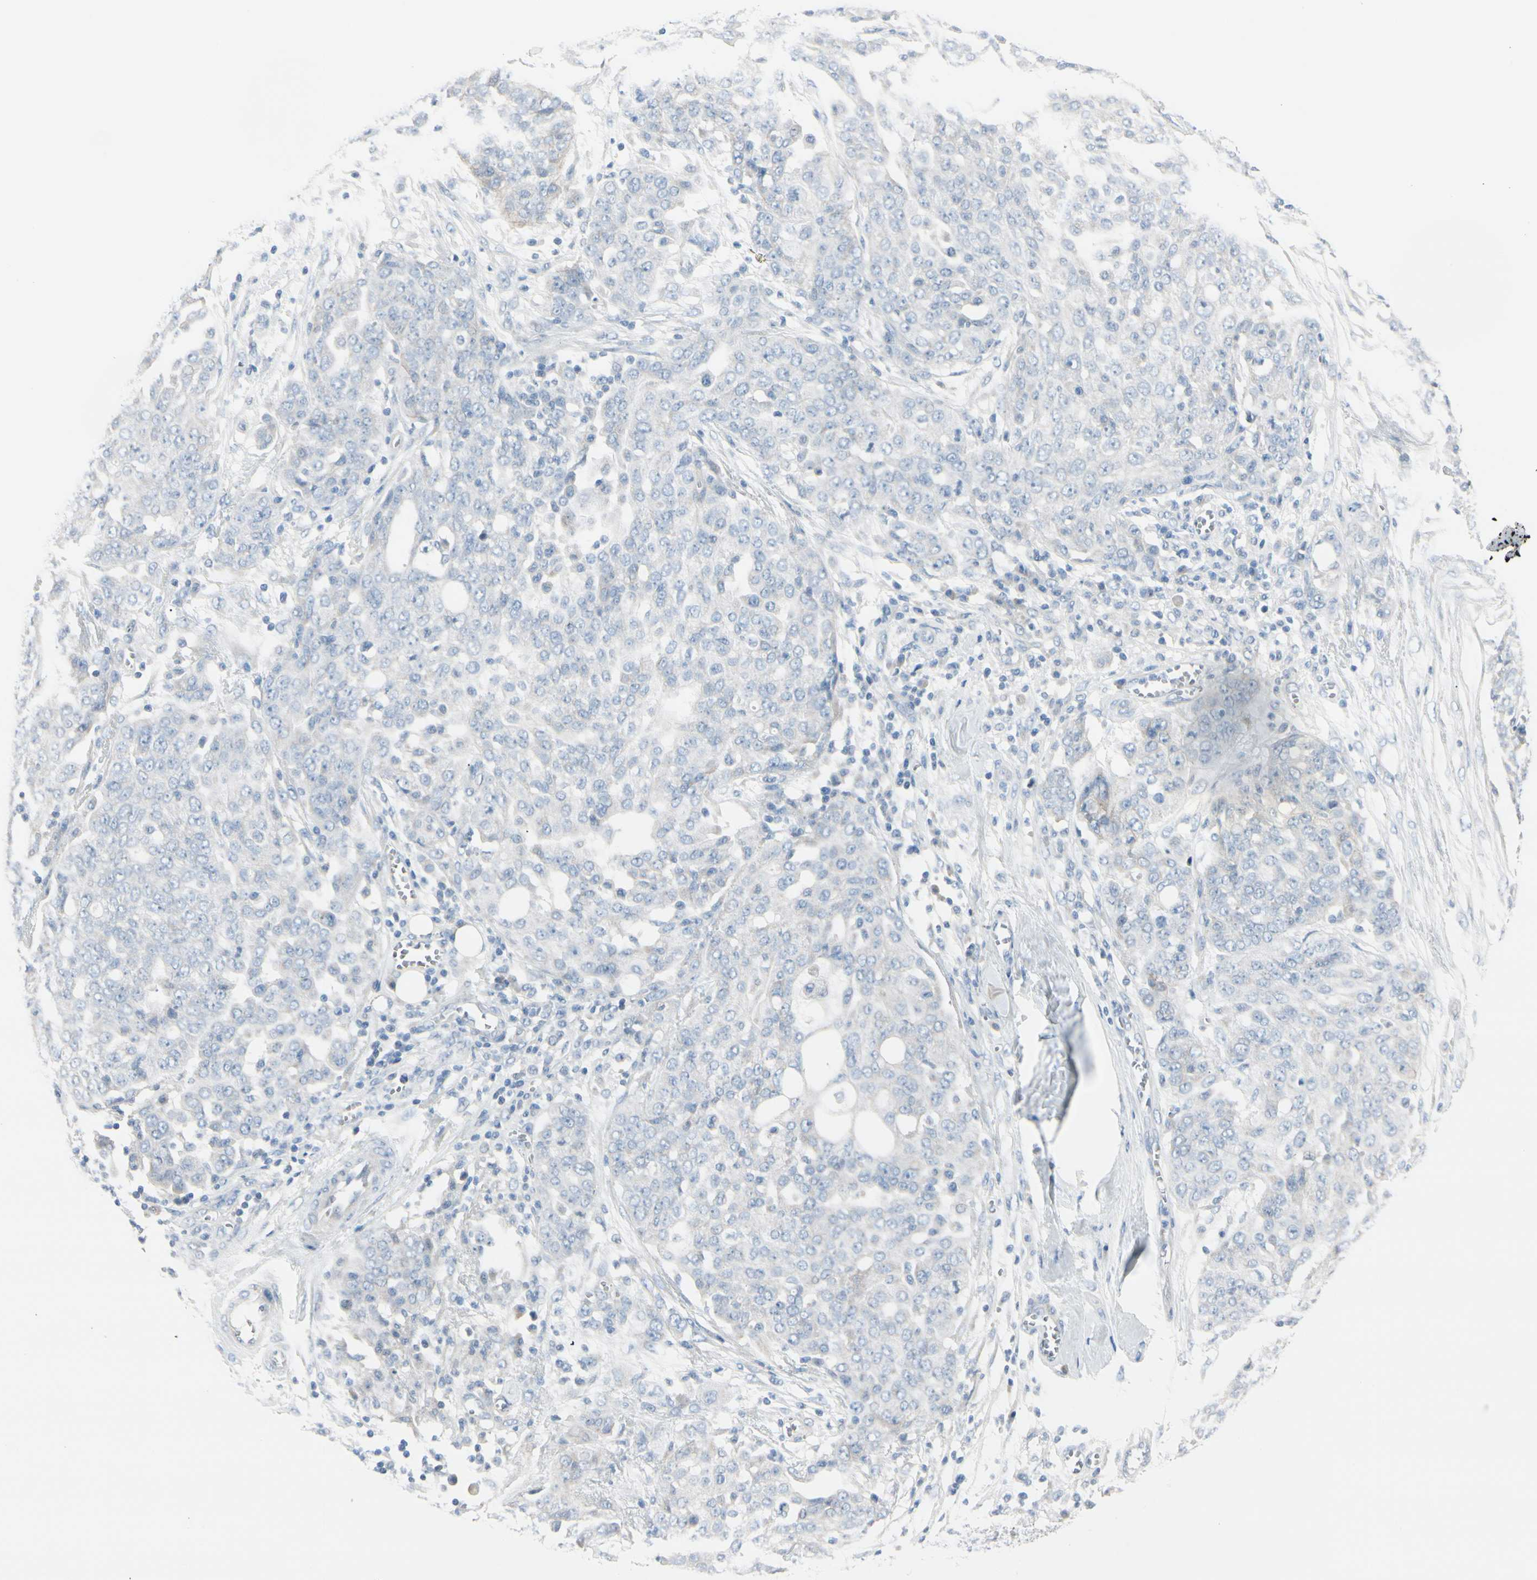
{"staining": {"intensity": "negative", "quantity": "none", "location": "none"}, "tissue": "ovarian cancer", "cell_type": "Tumor cells", "image_type": "cancer", "snomed": [{"axis": "morphology", "description": "Cystadenocarcinoma, serous, NOS"}, {"axis": "topography", "description": "Soft tissue"}, {"axis": "topography", "description": "Ovary"}], "caption": "DAB (3,3'-diaminobenzidine) immunohistochemical staining of human ovarian cancer displays no significant staining in tumor cells.", "gene": "CDHR5", "patient": {"sex": "female", "age": 57}}